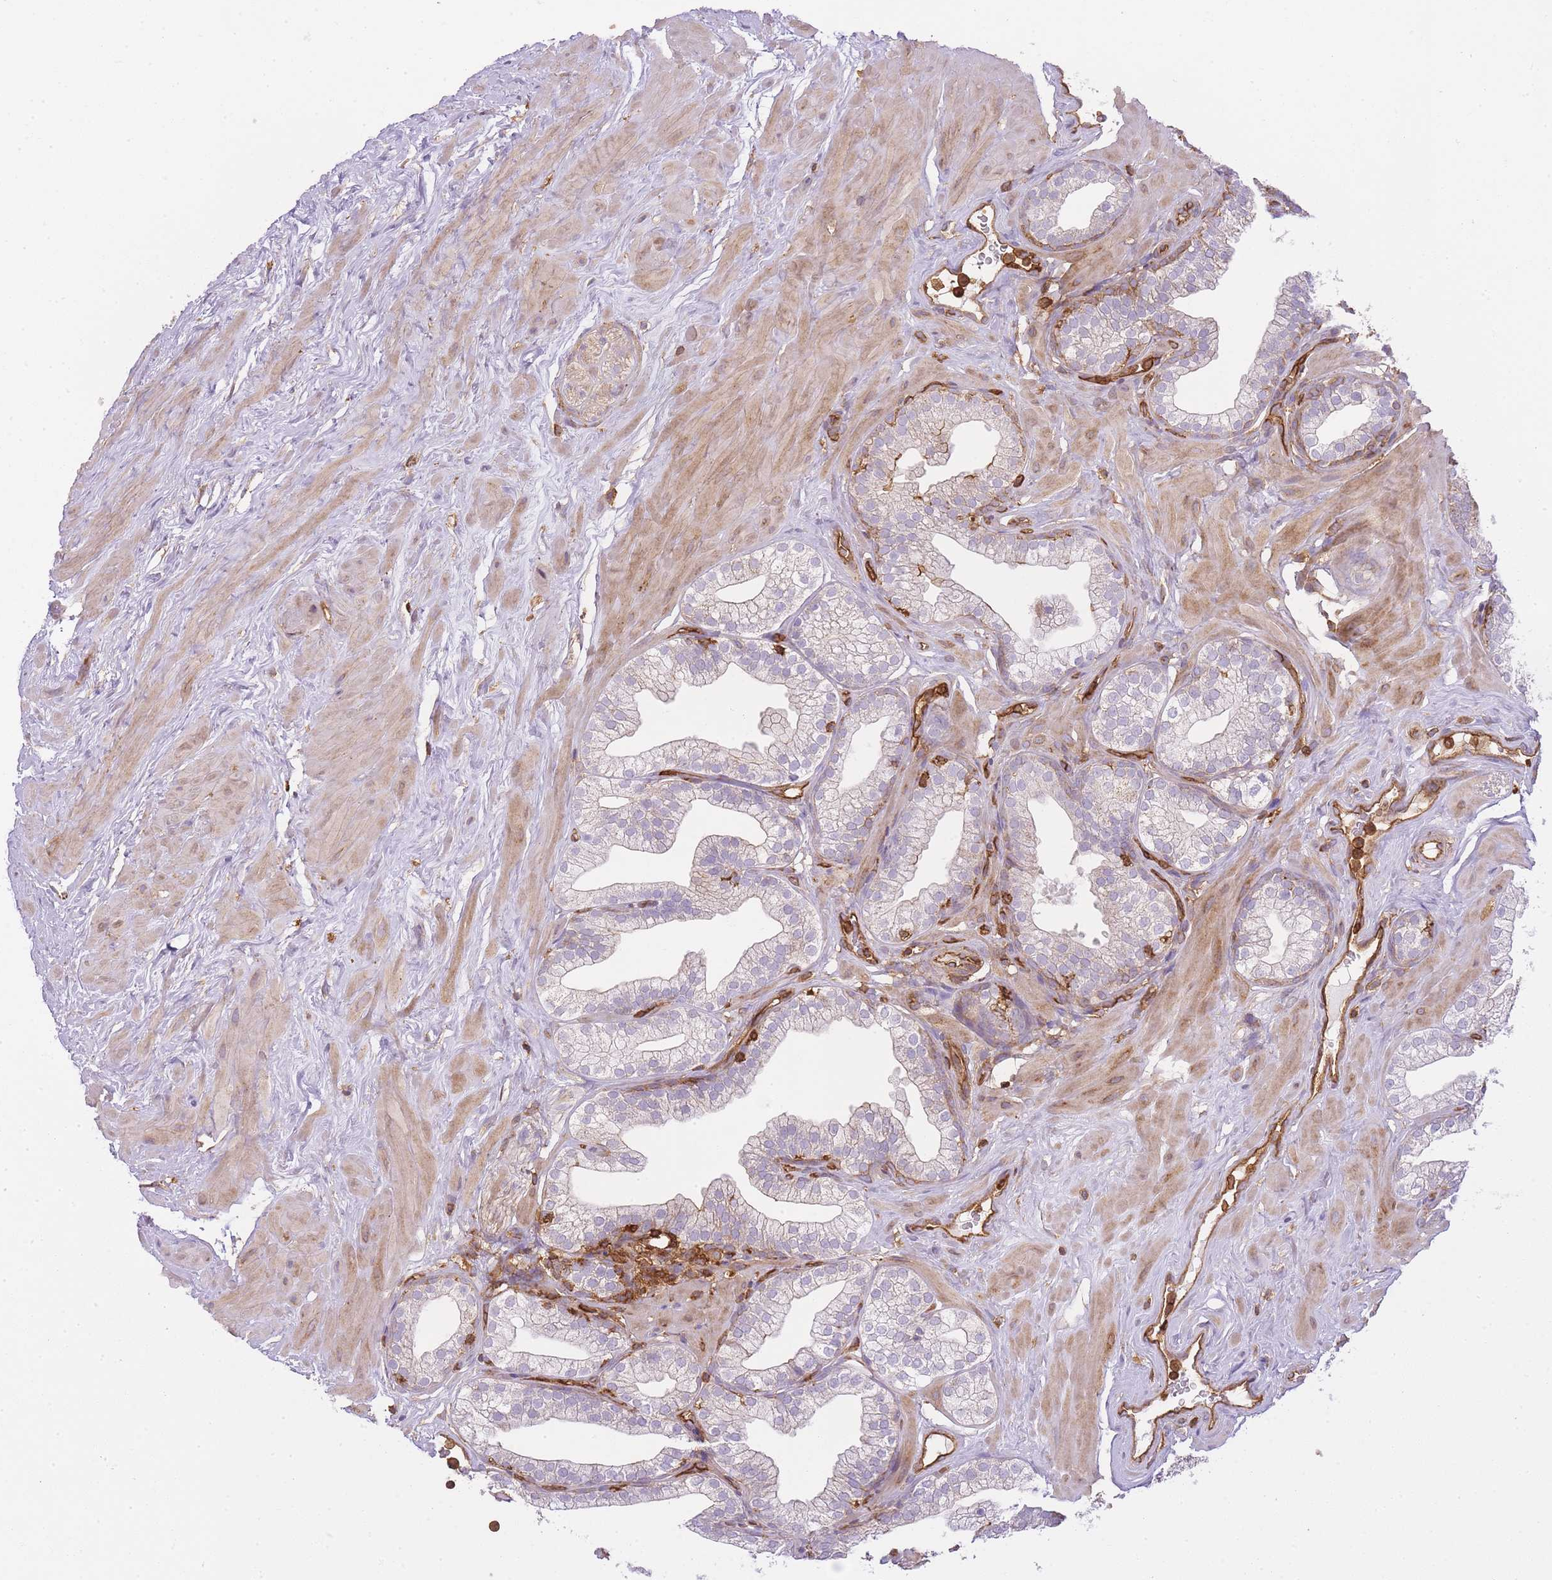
{"staining": {"intensity": "moderate", "quantity": "<25%", "location": "cytoplasmic/membranous"}, "tissue": "prostate", "cell_type": "Glandular cells", "image_type": "normal", "snomed": [{"axis": "morphology", "description": "Normal tissue, NOS"}, {"axis": "morphology", "description": "Urothelial carcinoma, Low grade"}, {"axis": "topography", "description": "Urinary bladder"}, {"axis": "topography", "description": "Prostate"}], "caption": "This is a photomicrograph of immunohistochemistry staining of unremarkable prostate, which shows moderate staining in the cytoplasmic/membranous of glandular cells.", "gene": "MSN", "patient": {"sex": "male", "age": 60}}